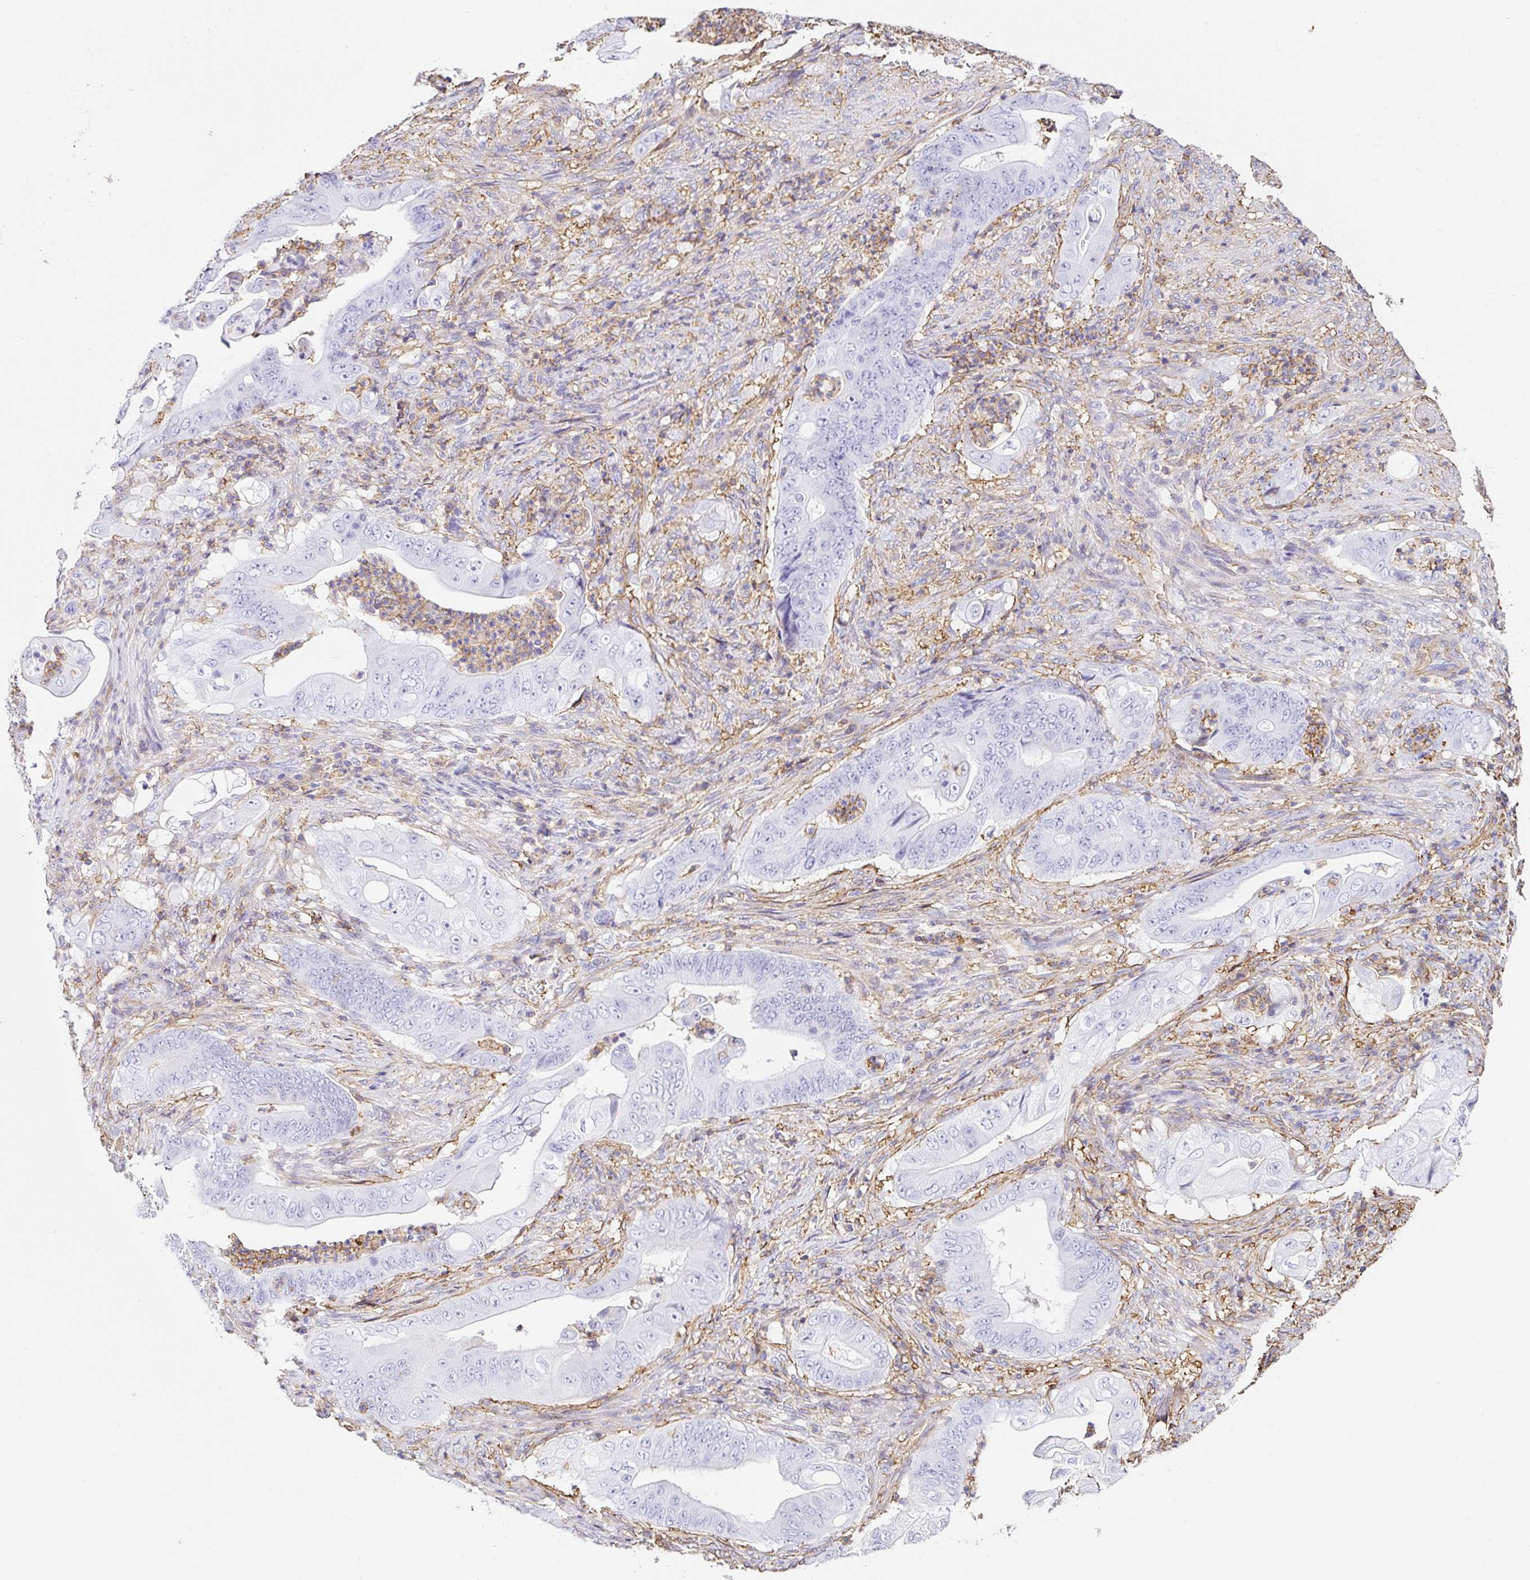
{"staining": {"intensity": "negative", "quantity": "none", "location": "none"}, "tissue": "stomach cancer", "cell_type": "Tumor cells", "image_type": "cancer", "snomed": [{"axis": "morphology", "description": "Adenocarcinoma, NOS"}, {"axis": "topography", "description": "Stomach"}], "caption": "Tumor cells are negative for brown protein staining in stomach cancer (adenocarcinoma).", "gene": "MTTP", "patient": {"sex": "female", "age": 73}}